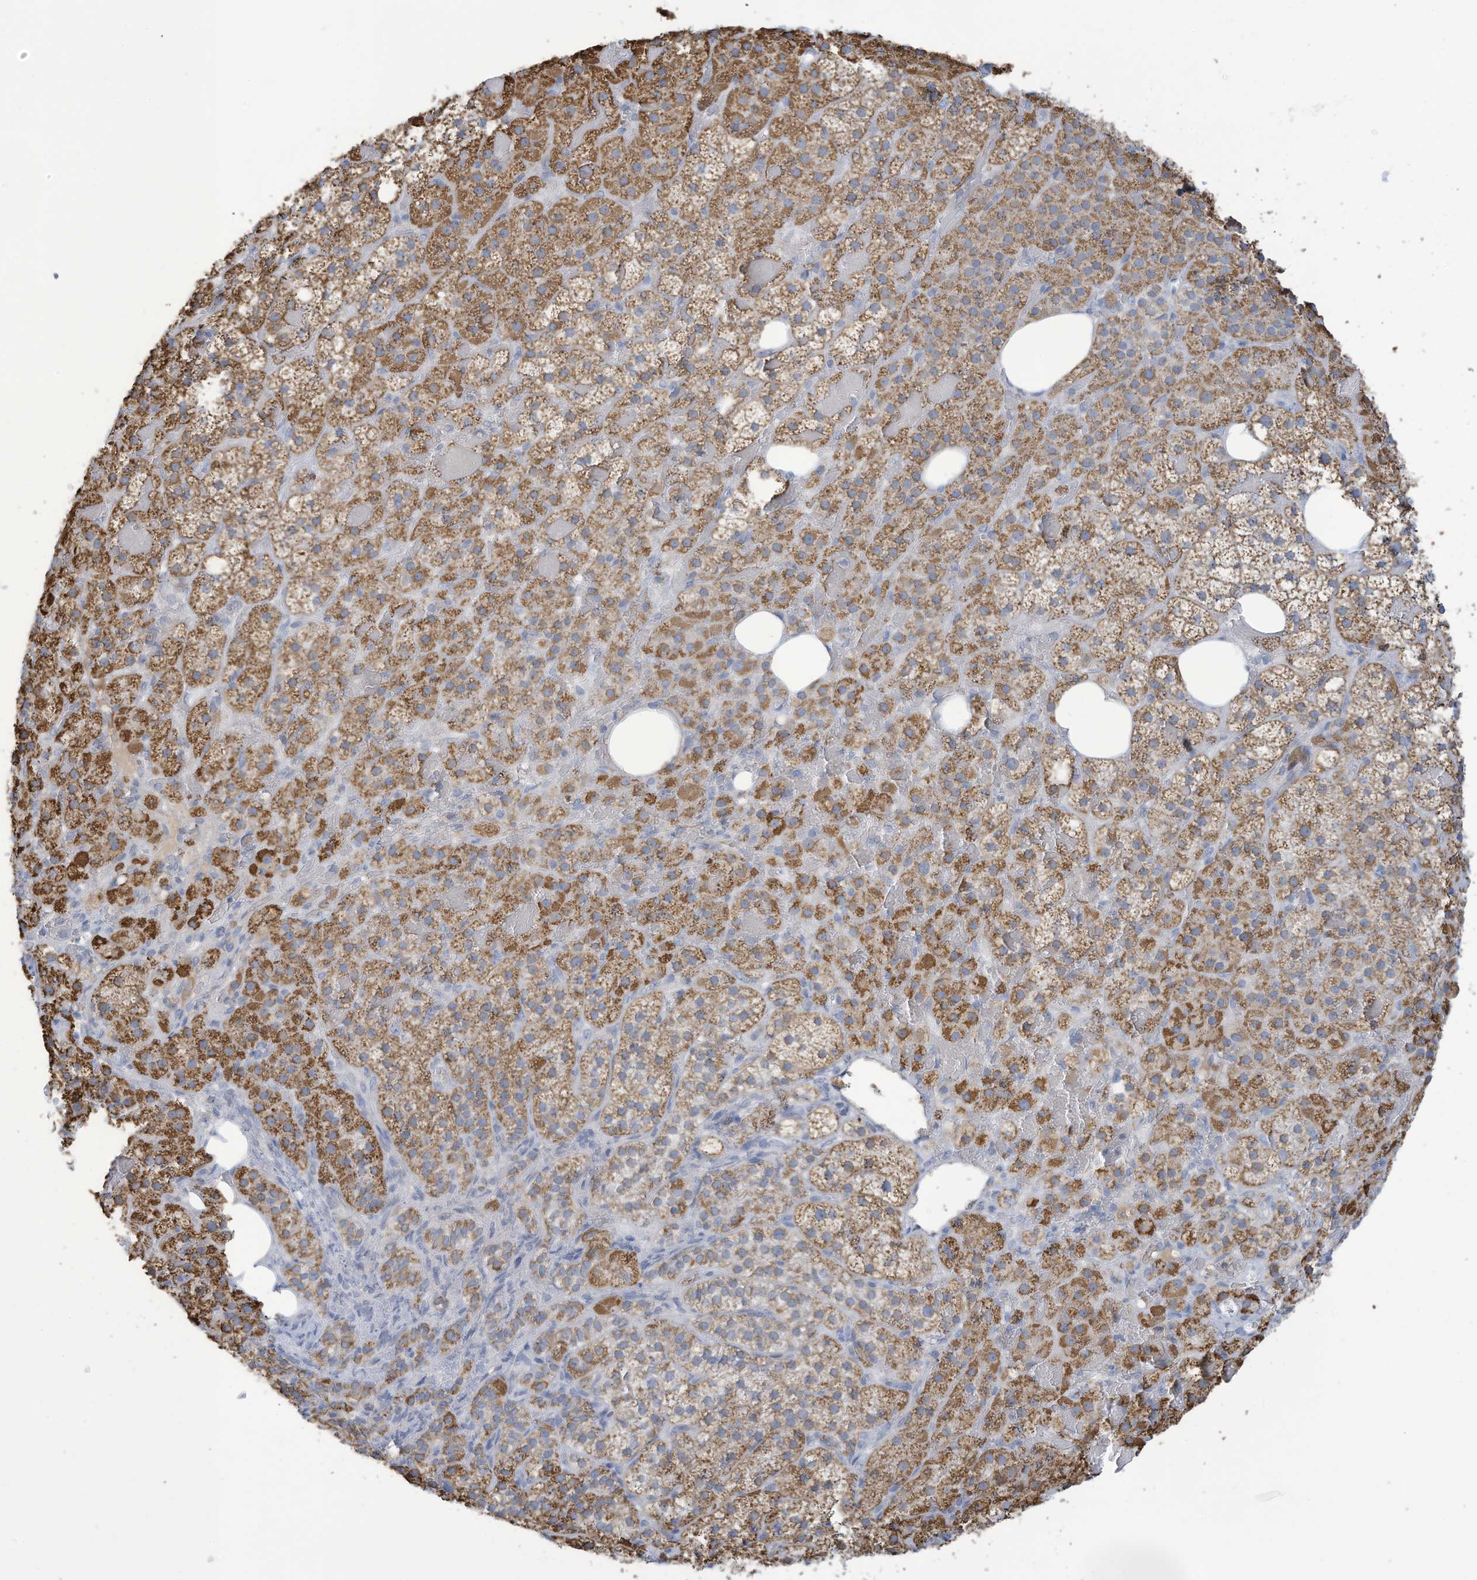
{"staining": {"intensity": "moderate", "quantity": ">75%", "location": "cytoplasmic/membranous"}, "tissue": "adrenal gland", "cell_type": "Glandular cells", "image_type": "normal", "snomed": [{"axis": "morphology", "description": "Normal tissue, NOS"}, {"axis": "topography", "description": "Adrenal gland"}], "caption": "Adrenal gland stained with immunohistochemistry (IHC) reveals moderate cytoplasmic/membranous expression in approximately >75% of glandular cells. (Brightfield microscopy of DAB IHC at high magnification).", "gene": "NLN", "patient": {"sex": "female", "age": 59}}